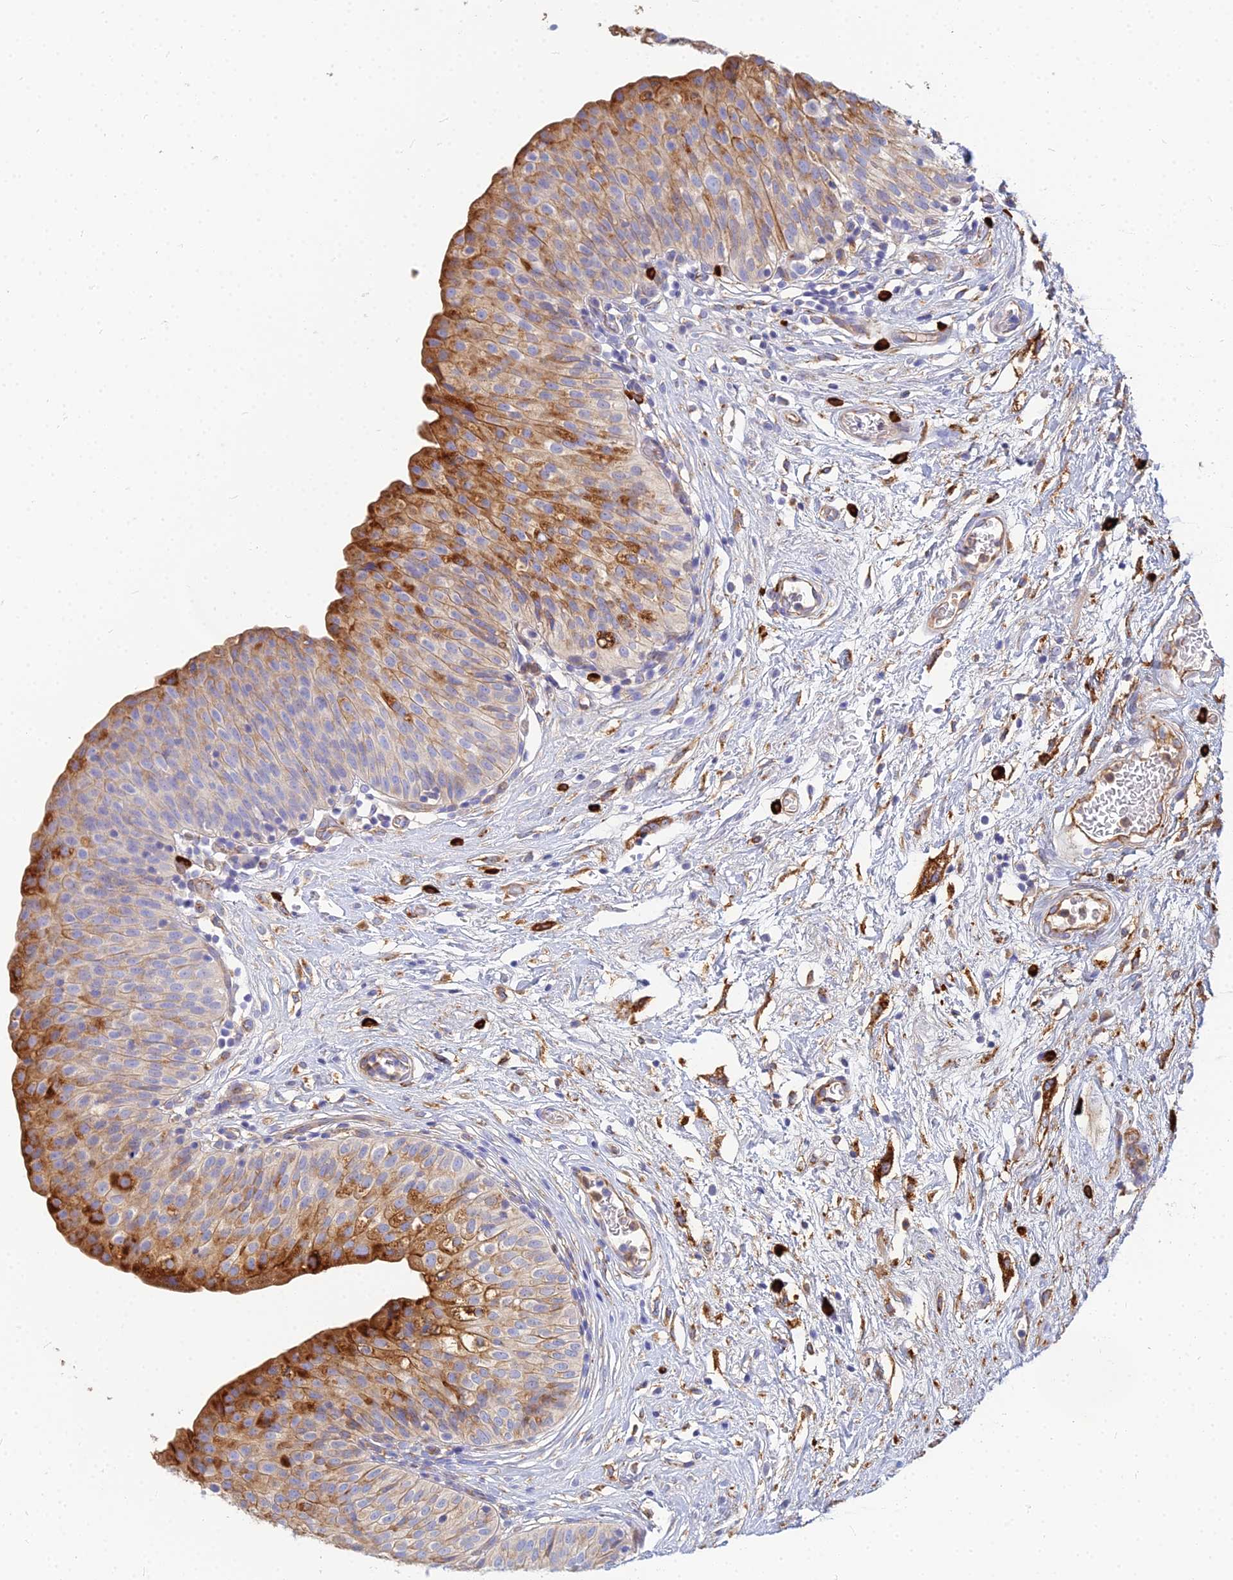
{"staining": {"intensity": "strong", "quantity": "25%-75%", "location": "cytoplasmic/membranous"}, "tissue": "urinary bladder", "cell_type": "Urothelial cells", "image_type": "normal", "snomed": [{"axis": "morphology", "description": "Normal tissue, NOS"}, {"axis": "topography", "description": "Urinary bladder"}], "caption": "Immunohistochemistry photomicrograph of benign urinary bladder: urinary bladder stained using immunohistochemistry (IHC) displays high levels of strong protein expression localized specifically in the cytoplasmic/membranous of urothelial cells, appearing as a cytoplasmic/membranous brown color.", "gene": "VAT1", "patient": {"sex": "male", "age": 55}}